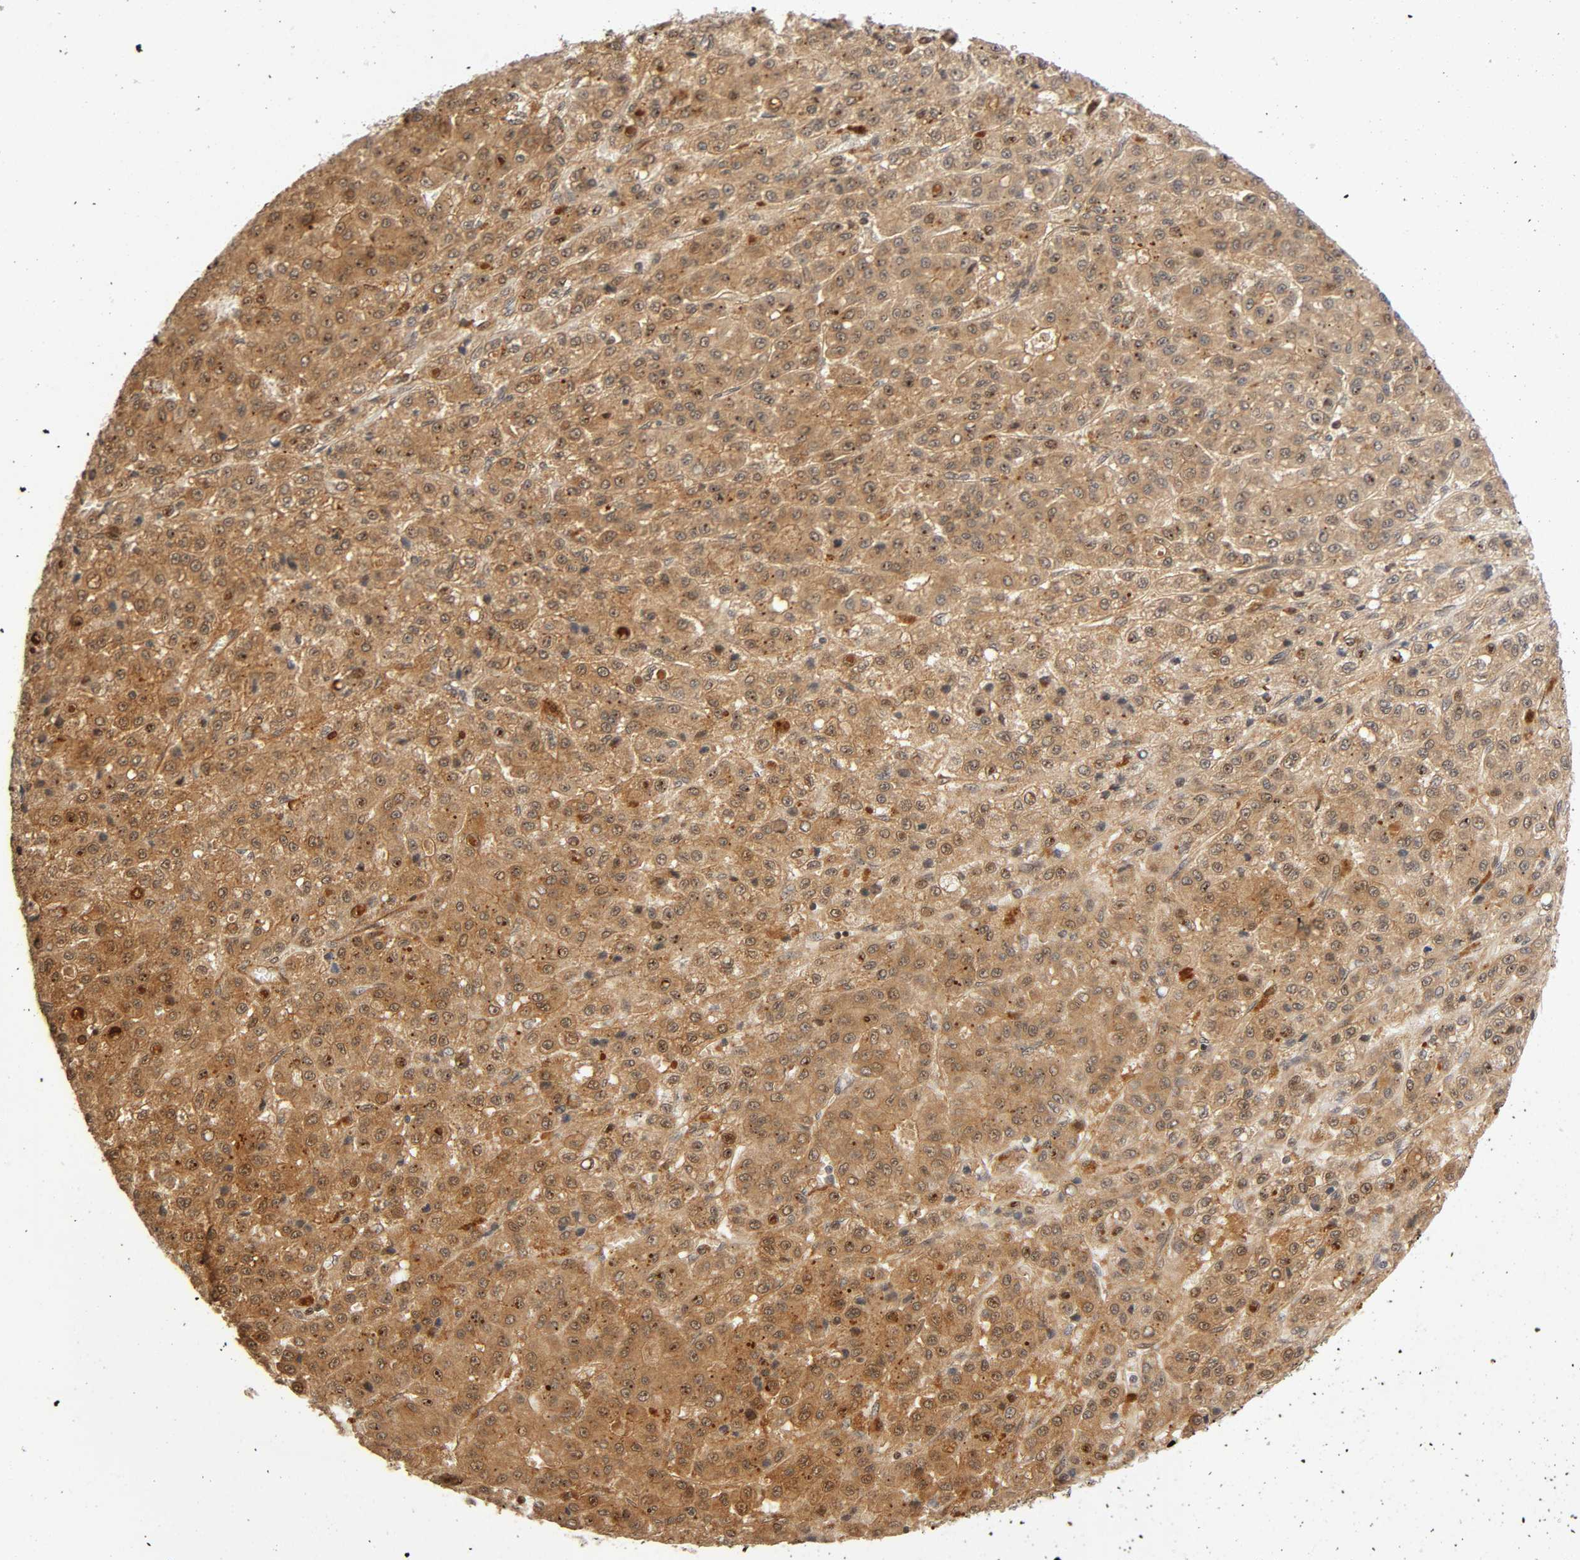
{"staining": {"intensity": "moderate", "quantity": ">75%", "location": "cytoplasmic/membranous,nuclear"}, "tissue": "liver cancer", "cell_type": "Tumor cells", "image_type": "cancer", "snomed": [{"axis": "morphology", "description": "Carcinoma, Hepatocellular, NOS"}, {"axis": "topography", "description": "Liver"}], "caption": "Immunohistochemical staining of hepatocellular carcinoma (liver) demonstrates moderate cytoplasmic/membranous and nuclear protein staining in about >75% of tumor cells.", "gene": "IQCJ-SCHIP1", "patient": {"sex": "male", "age": 70}}